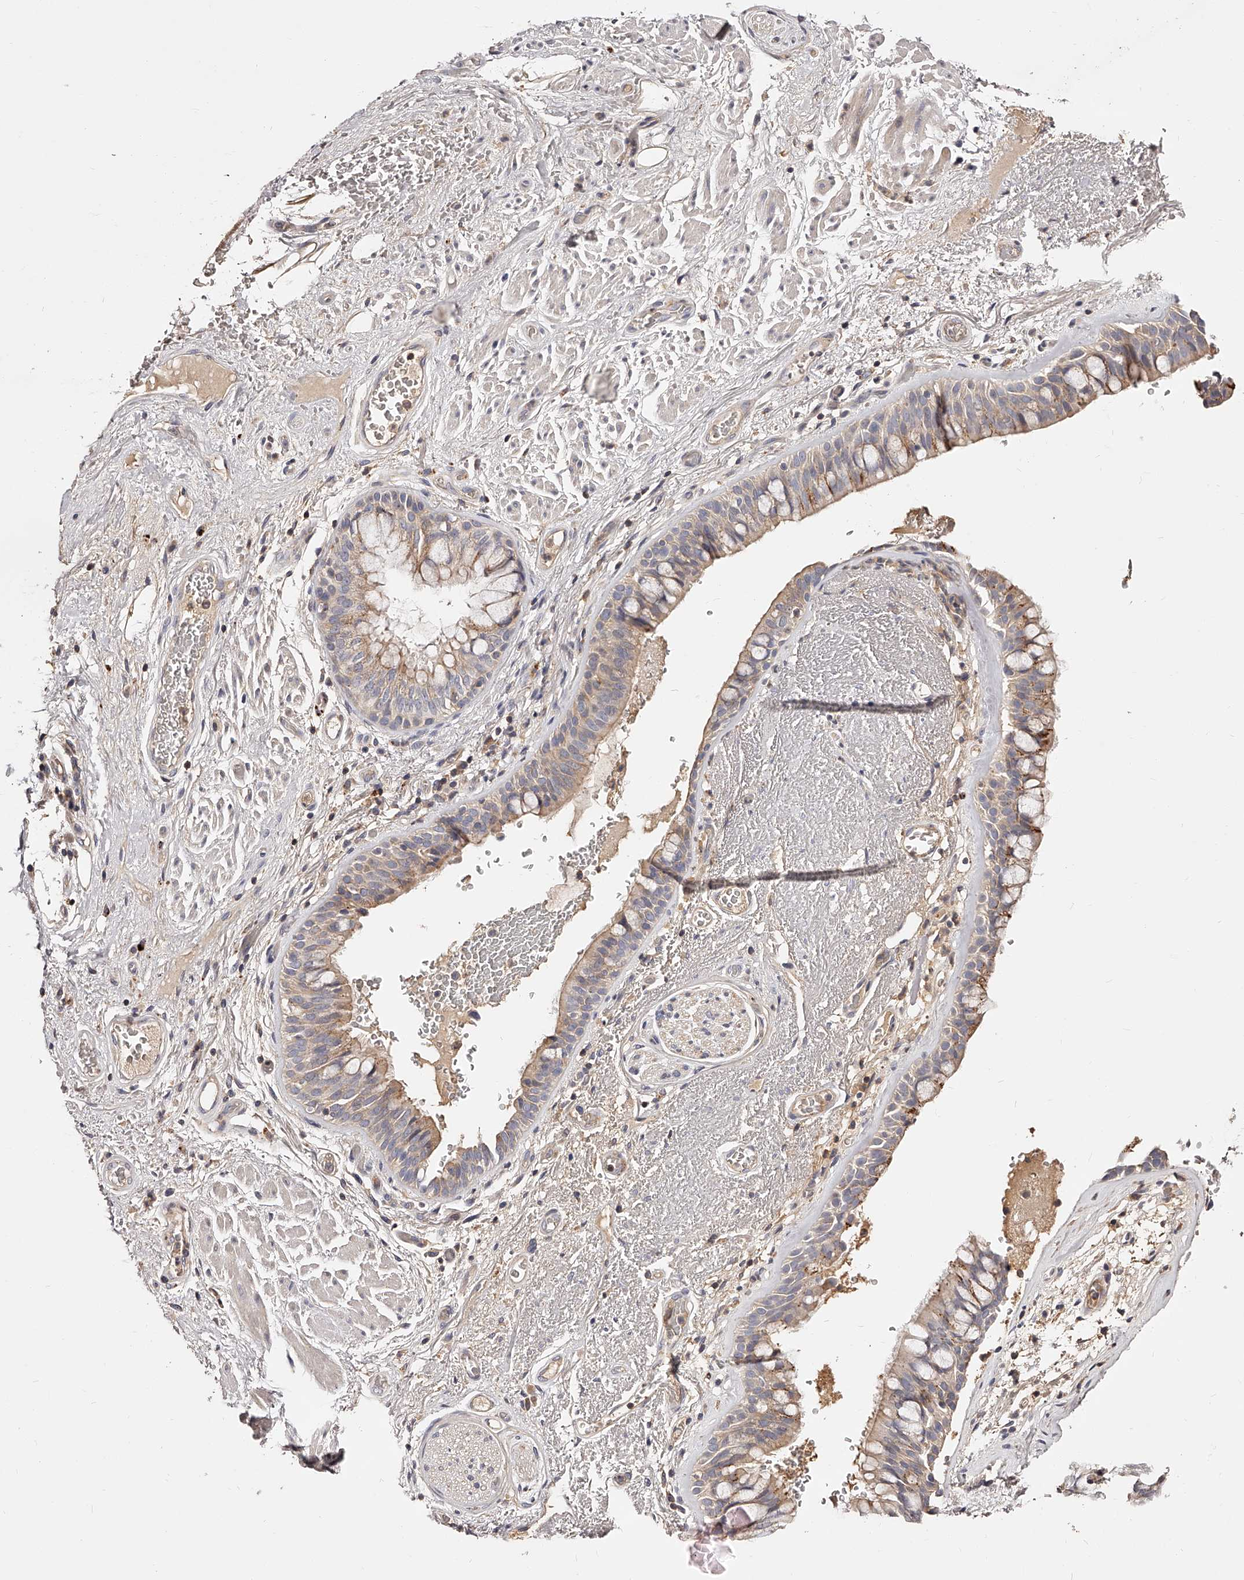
{"staining": {"intensity": "weak", "quantity": "<25%", "location": "cytoplasmic/membranous"}, "tissue": "bronchus", "cell_type": "Respiratory epithelial cells", "image_type": "normal", "snomed": [{"axis": "morphology", "description": "Normal tissue, NOS"}, {"axis": "morphology", "description": "Squamous cell carcinoma, NOS"}, {"axis": "topography", "description": "Lymph node"}, {"axis": "topography", "description": "Bronchus"}, {"axis": "topography", "description": "Lung"}], "caption": "The micrograph demonstrates no significant positivity in respiratory epithelial cells of bronchus. The staining was performed using DAB to visualize the protein expression in brown, while the nuclei were stained in blue with hematoxylin (Magnification: 20x).", "gene": "PHACTR1", "patient": {"sex": "male", "age": 66}}